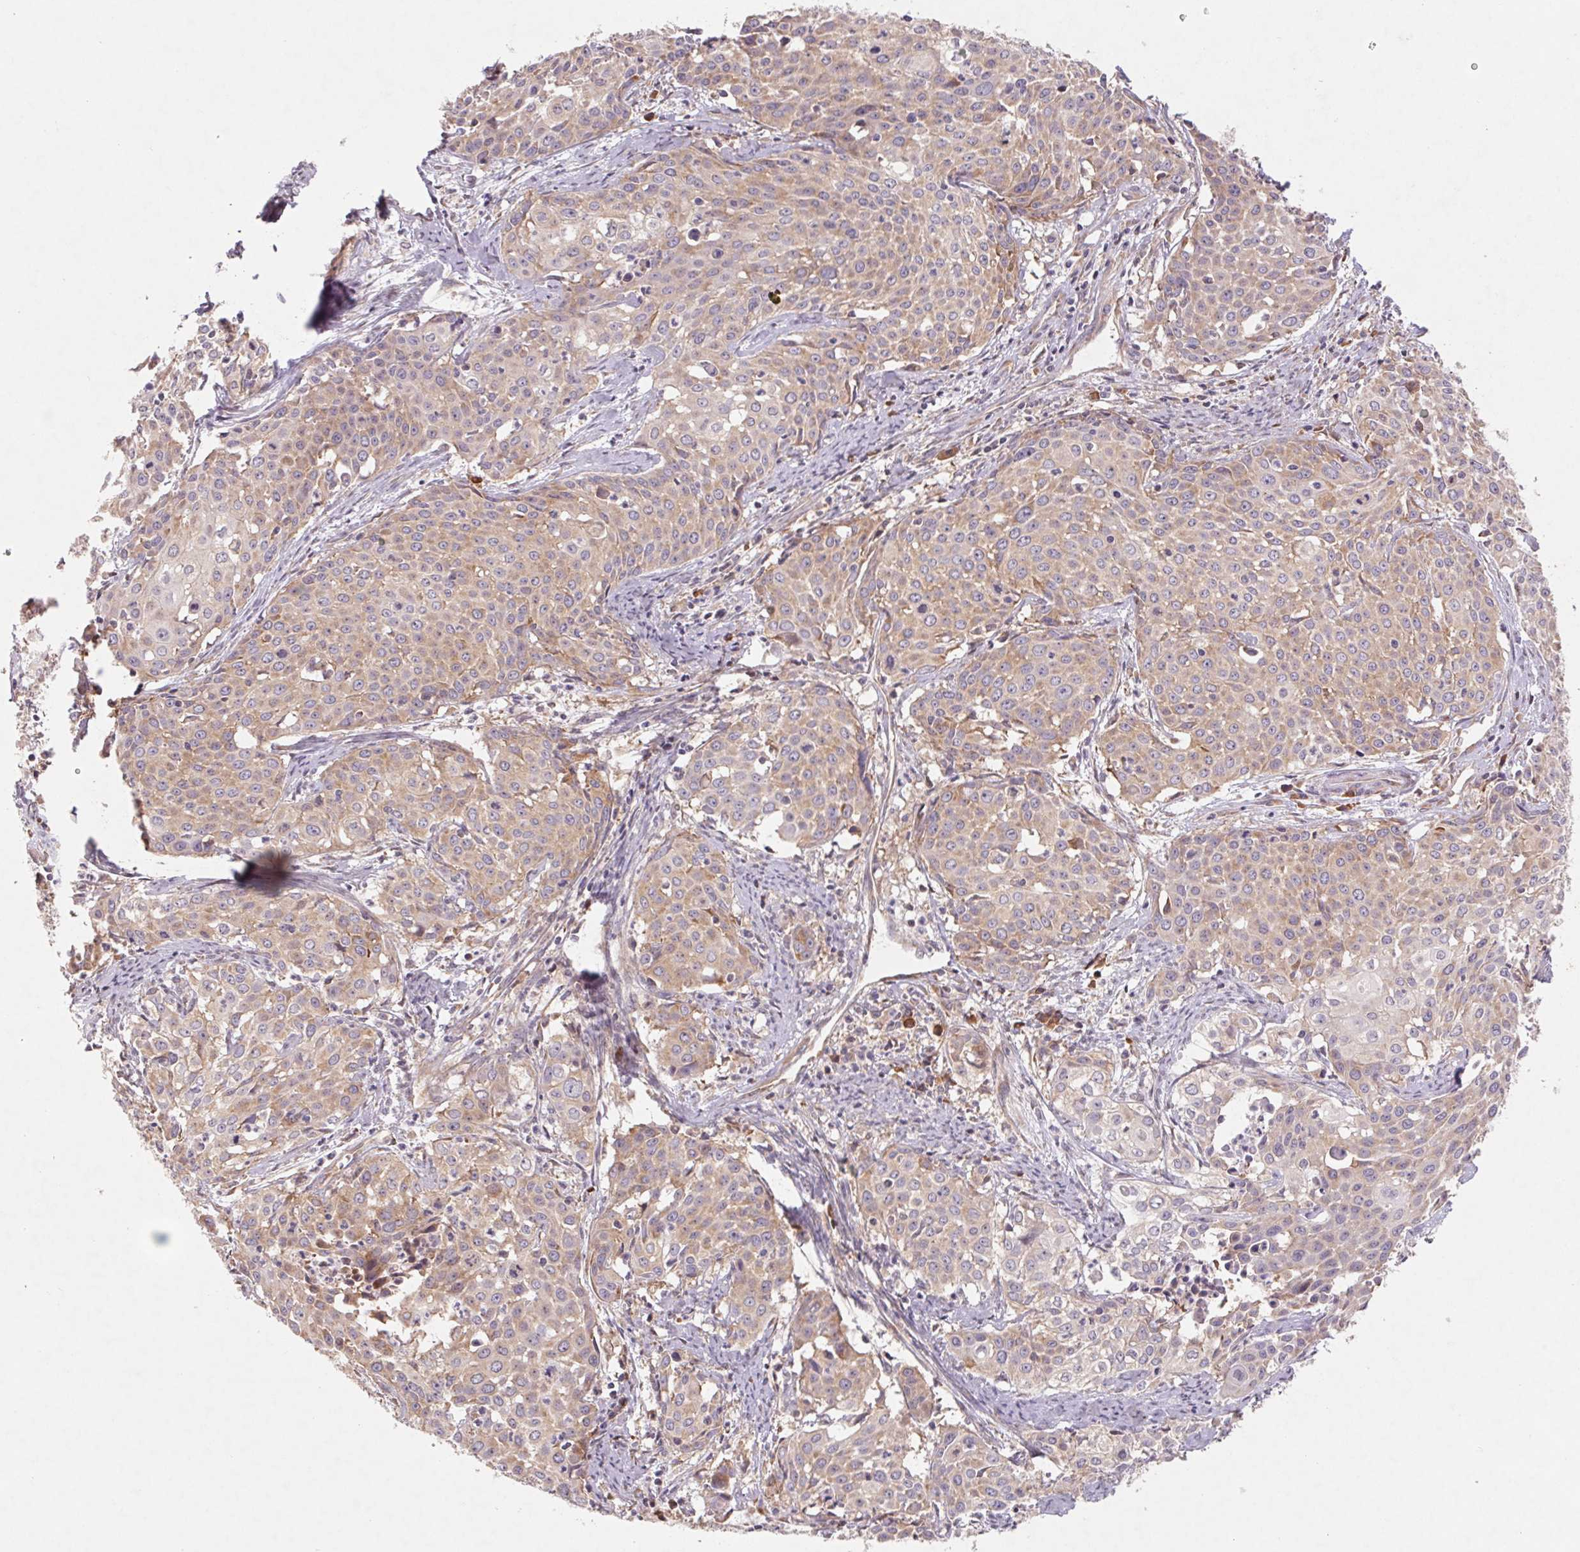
{"staining": {"intensity": "weak", "quantity": ">75%", "location": "cytoplasmic/membranous"}, "tissue": "cervical cancer", "cell_type": "Tumor cells", "image_type": "cancer", "snomed": [{"axis": "morphology", "description": "Squamous cell carcinoma, NOS"}, {"axis": "topography", "description": "Cervix"}], "caption": "A histopathology image showing weak cytoplasmic/membranous positivity in about >75% of tumor cells in cervical cancer, as visualized by brown immunohistochemical staining.", "gene": "RPL27A", "patient": {"sex": "female", "age": 39}}